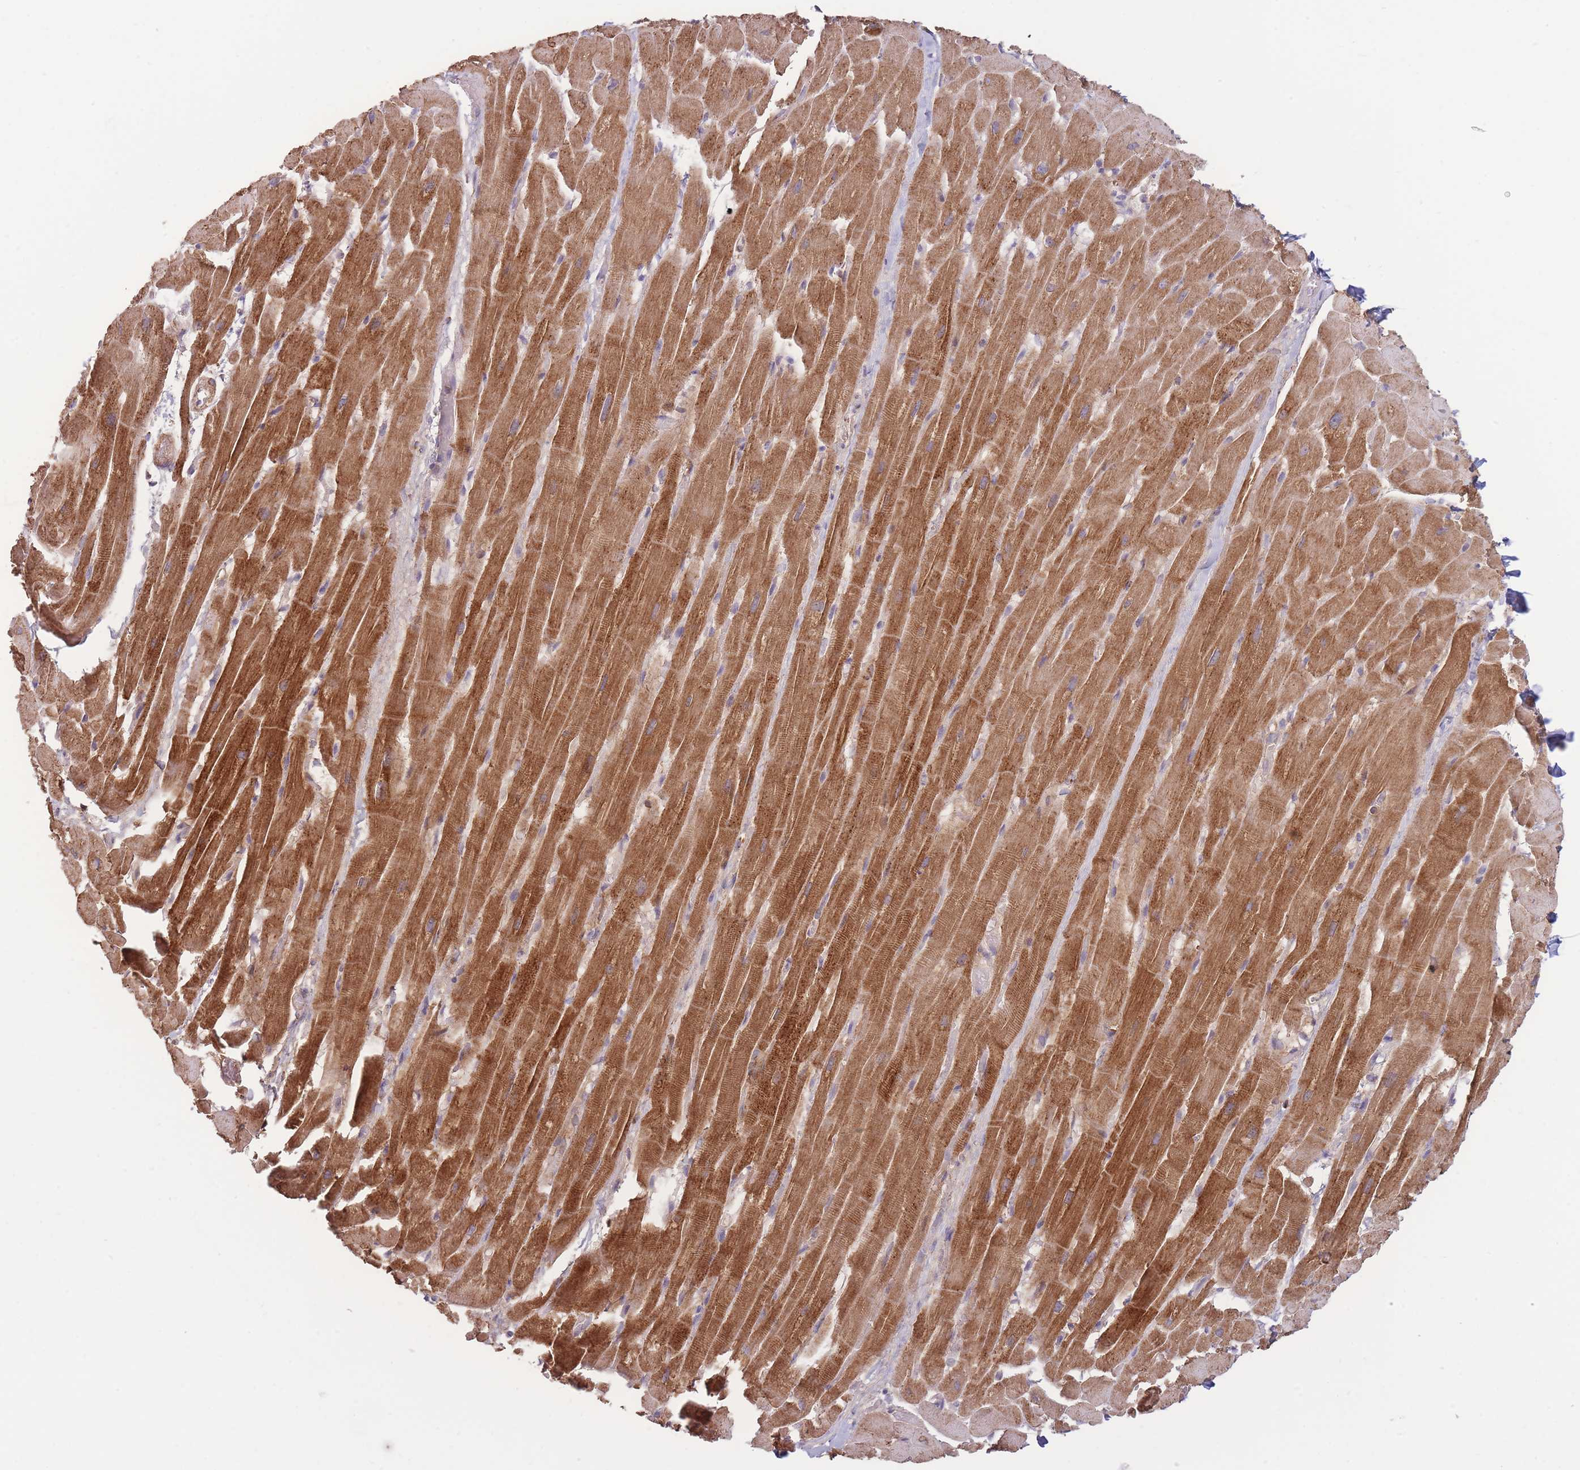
{"staining": {"intensity": "strong", "quantity": ">75%", "location": "cytoplasmic/membranous"}, "tissue": "heart muscle", "cell_type": "Cardiomyocytes", "image_type": "normal", "snomed": [{"axis": "morphology", "description": "Normal tissue, NOS"}, {"axis": "topography", "description": "Heart"}], "caption": "Immunohistochemistry histopathology image of benign heart muscle: human heart muscle stained using immunohistochemistry reveals high levels of strong protein expression localized specifically in the cytoplasmic/membranous of cardiomyocytes, appearing as a cytoplasmic/membranous brown color.", "gene": "KIF16B", "patient": {"sex": "male", "age": 37}}